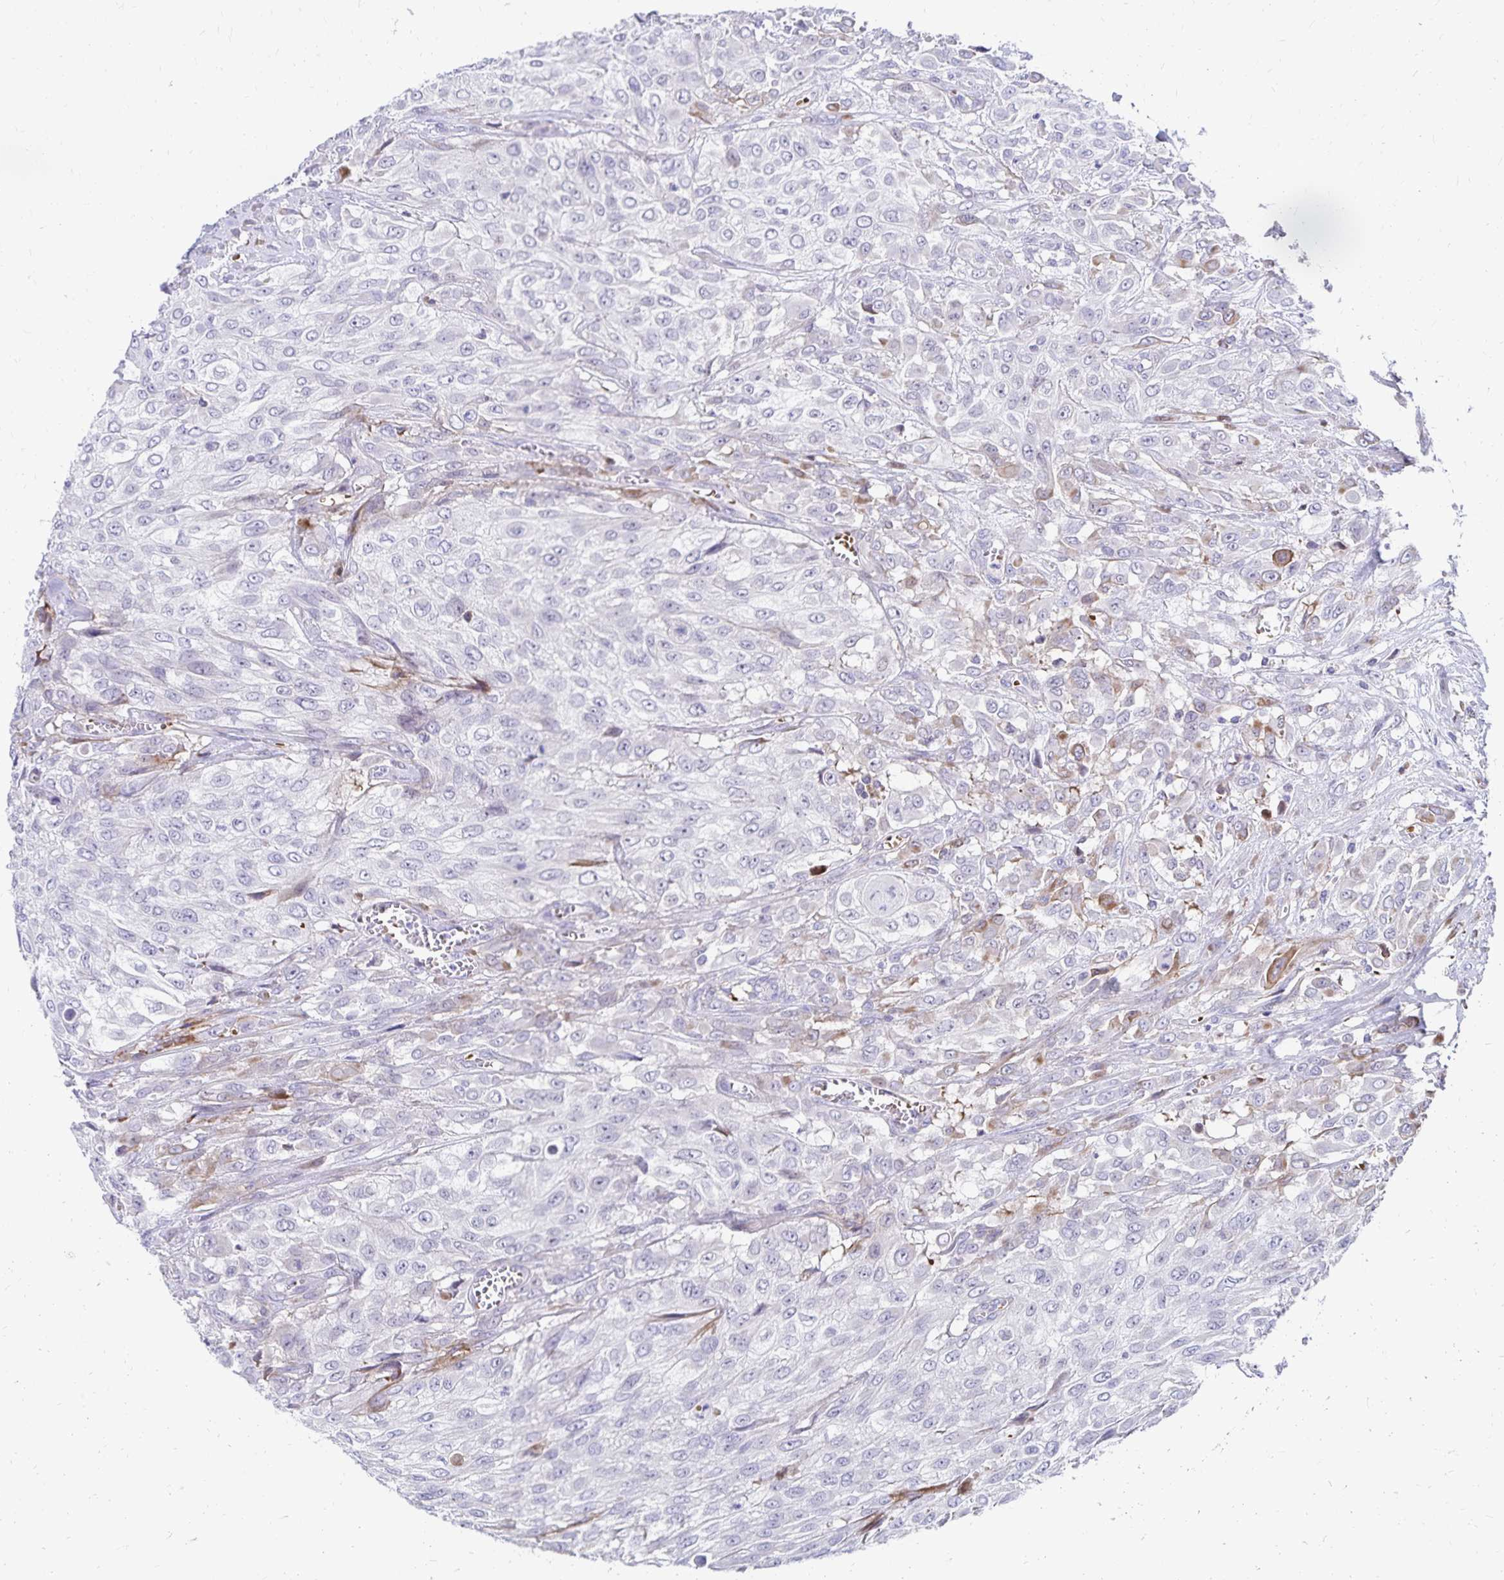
{"staining": {"intensity": "negative", "quantity": "none", "location": "none"}, "tissue": "urothelial cancer", "cell_type": "Tumor cells", "image_type": "cancer", "snomed": [{"axis": "morphology", "description": "Urothelial carcinoma, High grade"}, {"axis": "topography", "description": "Urinary bladder"}], "caption": "IHC image of neoplastic tissue: human high-grade urothelial carcinoma stained with DAB (3,3'-diaminobenzidine) reveals no significant protein expression in tumor cells.", "gene": "NECAP1", "patient": {"sex": "male", "age": 57}}